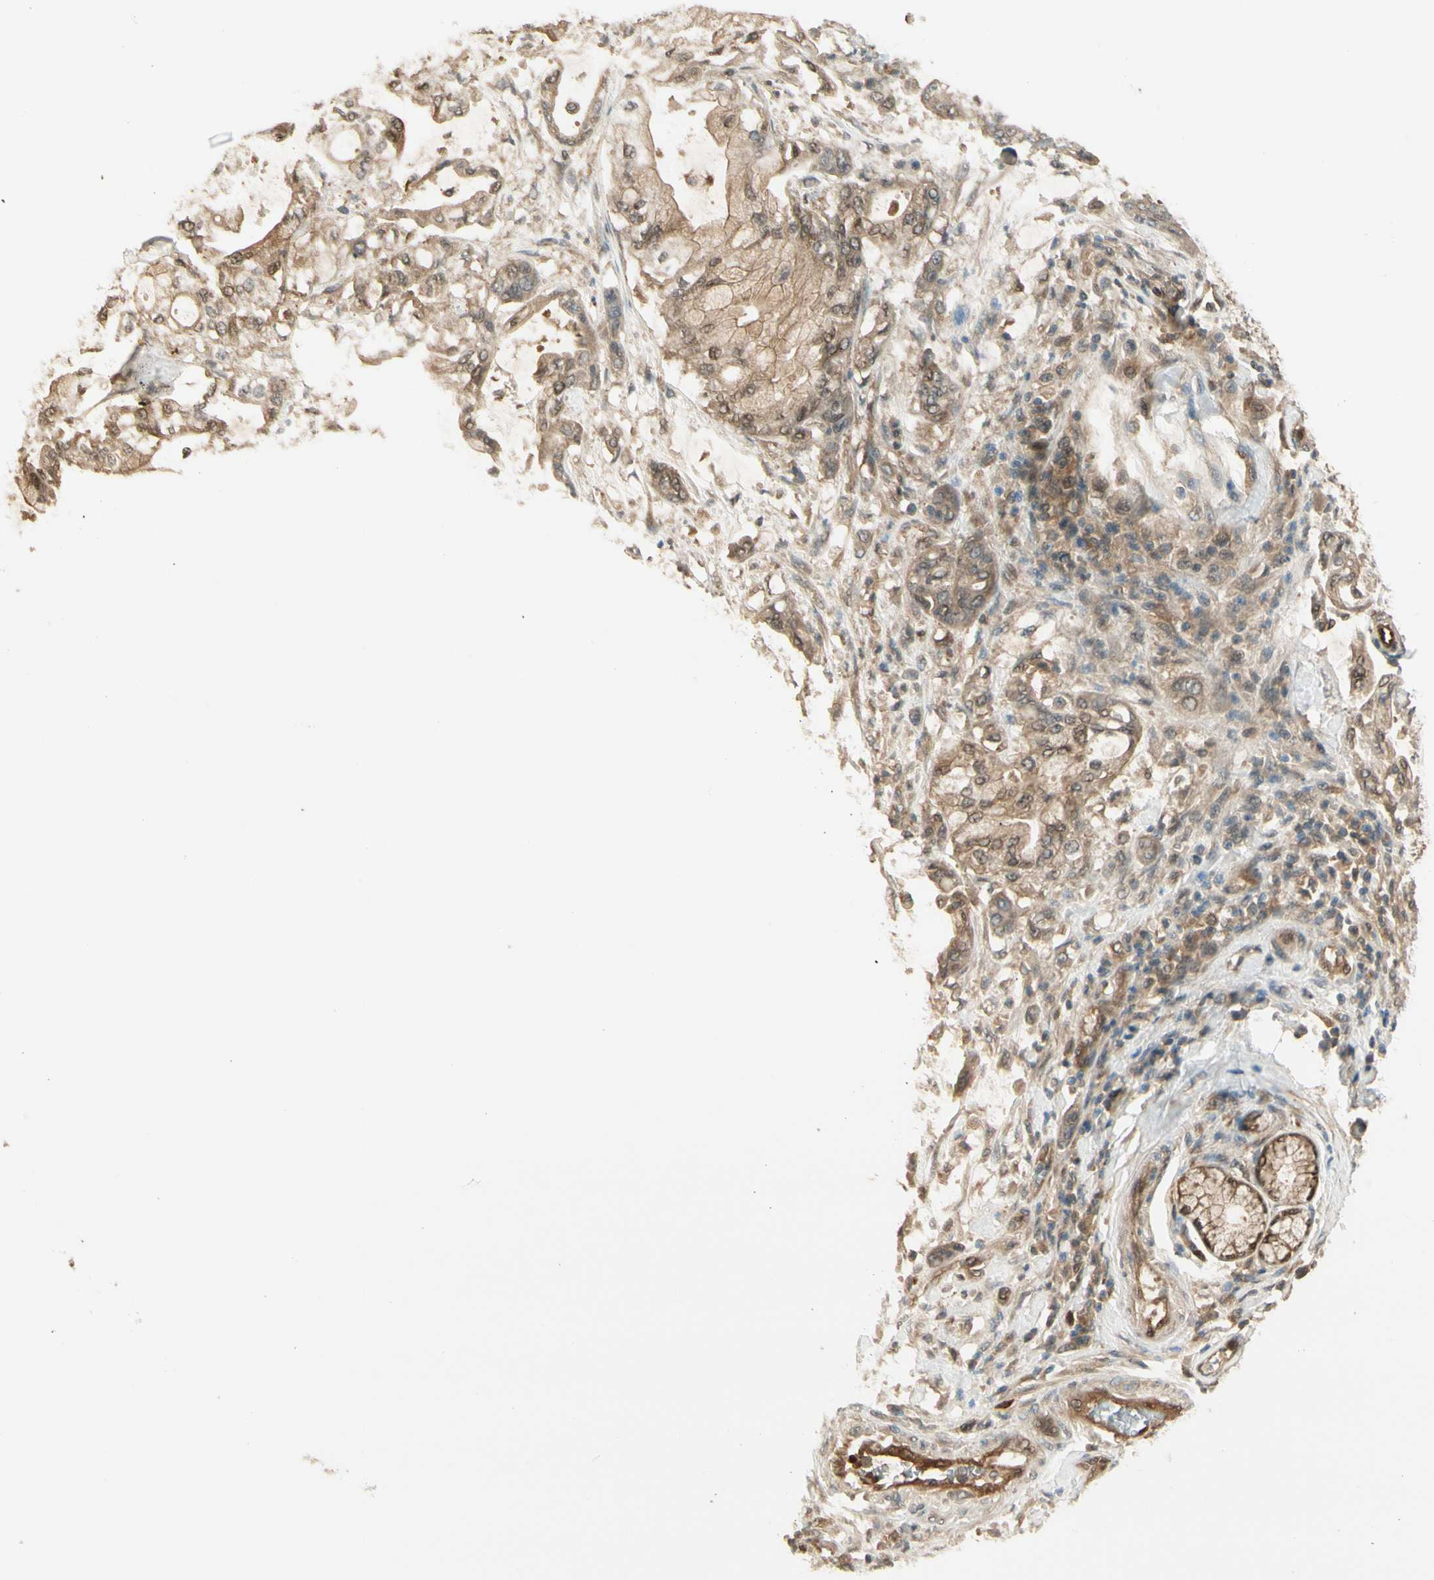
{"staining": {"intensity": "moderate", "quantity": ">75%", "location": "cytoplasmic/membranous,nuclear"}, "tissue": "pancreatic cancer", "cell_type": "Tumor cells", "image_type": "cancer", "snomed": [{"axis": "morphology", "description": "Adenocarcinoma, NOS"}, {"axis": "morphology", "description": "Adenocarcinoma, metastatic, NOS"}, {"axis": "topography", "description": "Lymph node"}, {"axis": "topography", "description": "Pancreas"}, {"axis": "topography", "description": "Duodenum"}], "caption": "Pancreatic cancer (adenocarcinoma) stained with a protein marker reveals moderate staining in tumor cells.", "gene": "SERPINB6", "patient": {"sex": "female", "age": 64}}